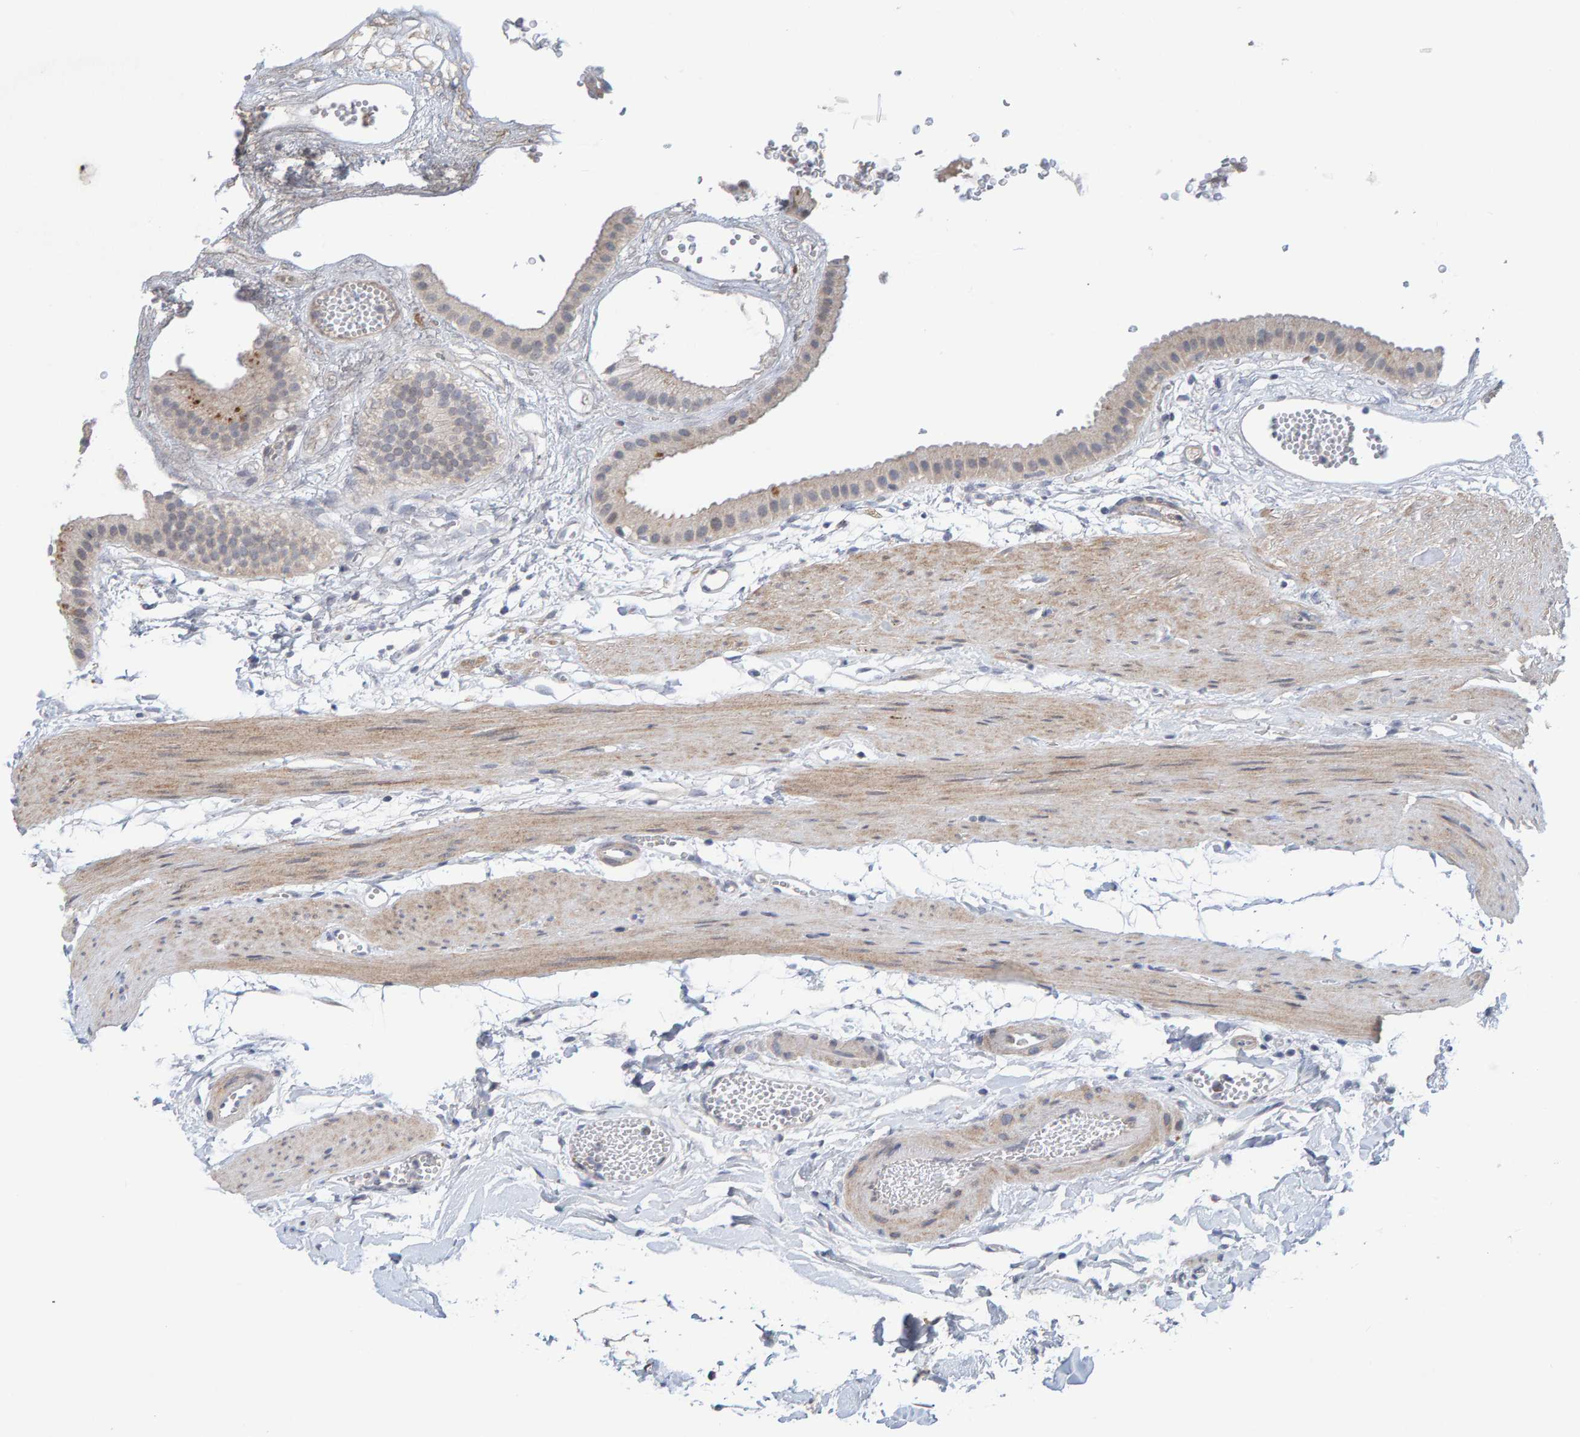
{"staining": {"intensity": "negative", "quantity": "none", "location": "none"}, "tissue": "gallbladder", "cell_type": "Glandular cells", "image_type": "normal", "snomed": [{"axis": "morphology", "description": "Normal tissue, NOS"}, {"axis": "topography", "description": "Gallbladder"}], "caption": "DAB (3,3'-diaminobenzidine) immunohistochemical staining of normal human gallbladder demonstrates no significant expression in glandular cells. The staining is performed using DAB brown chromogen with nuclei counter-stained in using hematoxylin.", "gene": "CDH2", "patient": {"sex": "female", "age": 64}}